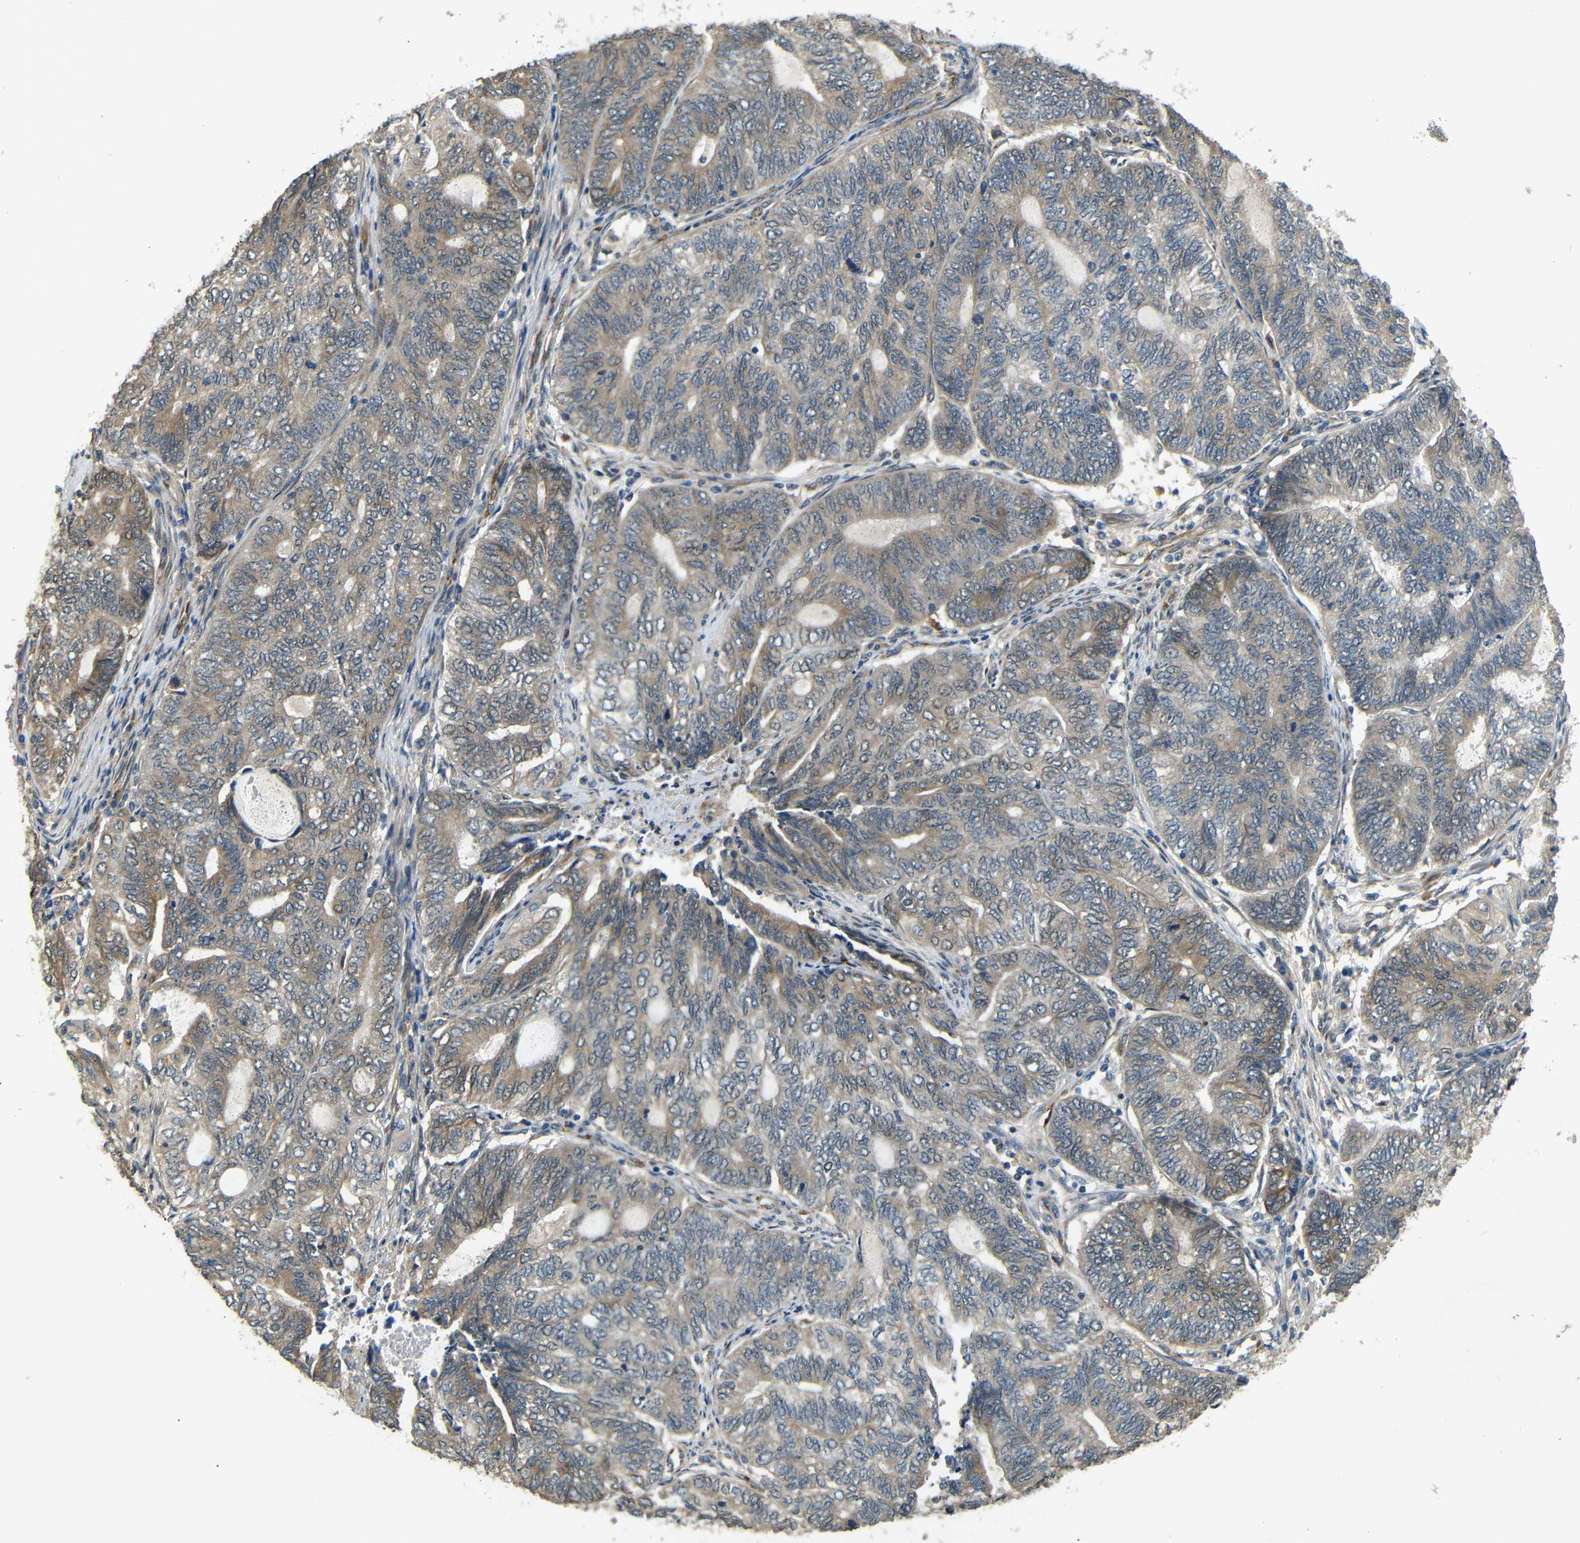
{"staining": {"intensity": "moderate", "quantity": "<25%", "location": "cytoplasmic/membranous"}, "tissue": "endometrial cancer", "cell_type": "Tumor cells", "image_type": "cancer", "snomed": [{"axis": "morphology", "description": "Adenocarcinoma, NOS"}, {"axis": "topography", "description": "Uterus"}, {"axis": "topography", "description": "Endometrium"}], "caption": "DAB immunohistochemical staining of endometrial adenocarcinoma exhibits moderate cytoplasmic/membranous protein positivity in about <25% of tumor cells.", "gene": "ATP7A", "patient": {"sex": "female", "age": 70}}